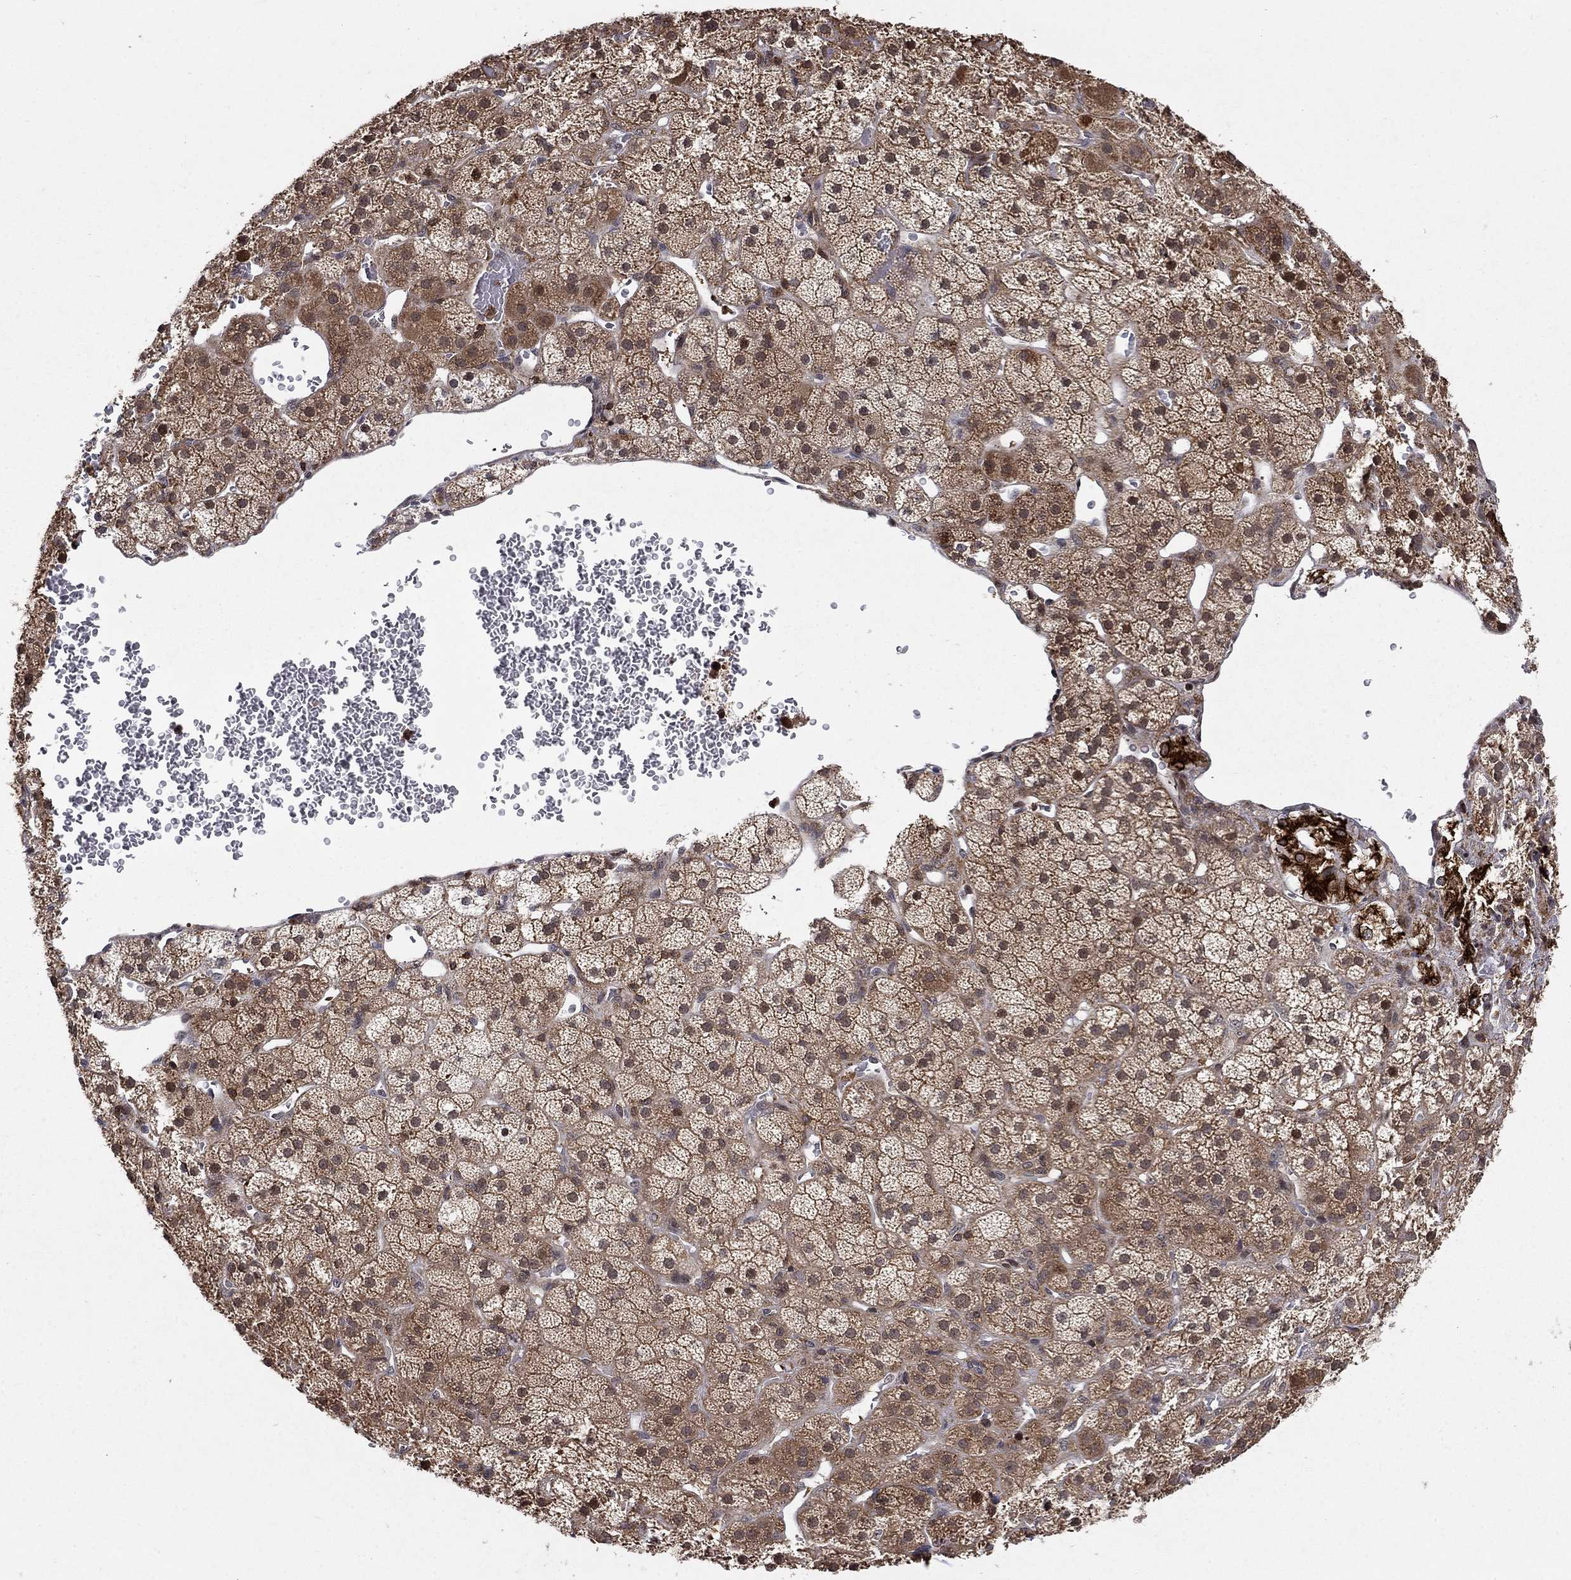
{"staining": {"intensity": "strong", "quantity": "25%-75%", "location": "cytoplasmic/membranous,nuclear"}, "tissue": "adrenal gland", "cell_type": "Glandular cells", "image_type": "normal", "snomed": [{"axis": "morphology", "description": "Normal tissue, NOS"}, {"axis": "topography", "description": "Adrenal gland"}], "caption": "A high amount of strong cytoplasmic/membranous,nuclear positivity is seen in approximately 25%-75% of glandular cells in unremarkable adrenal gland.", "gene": "CCDC66", "patient": {"sex": "male", "age": 57}}